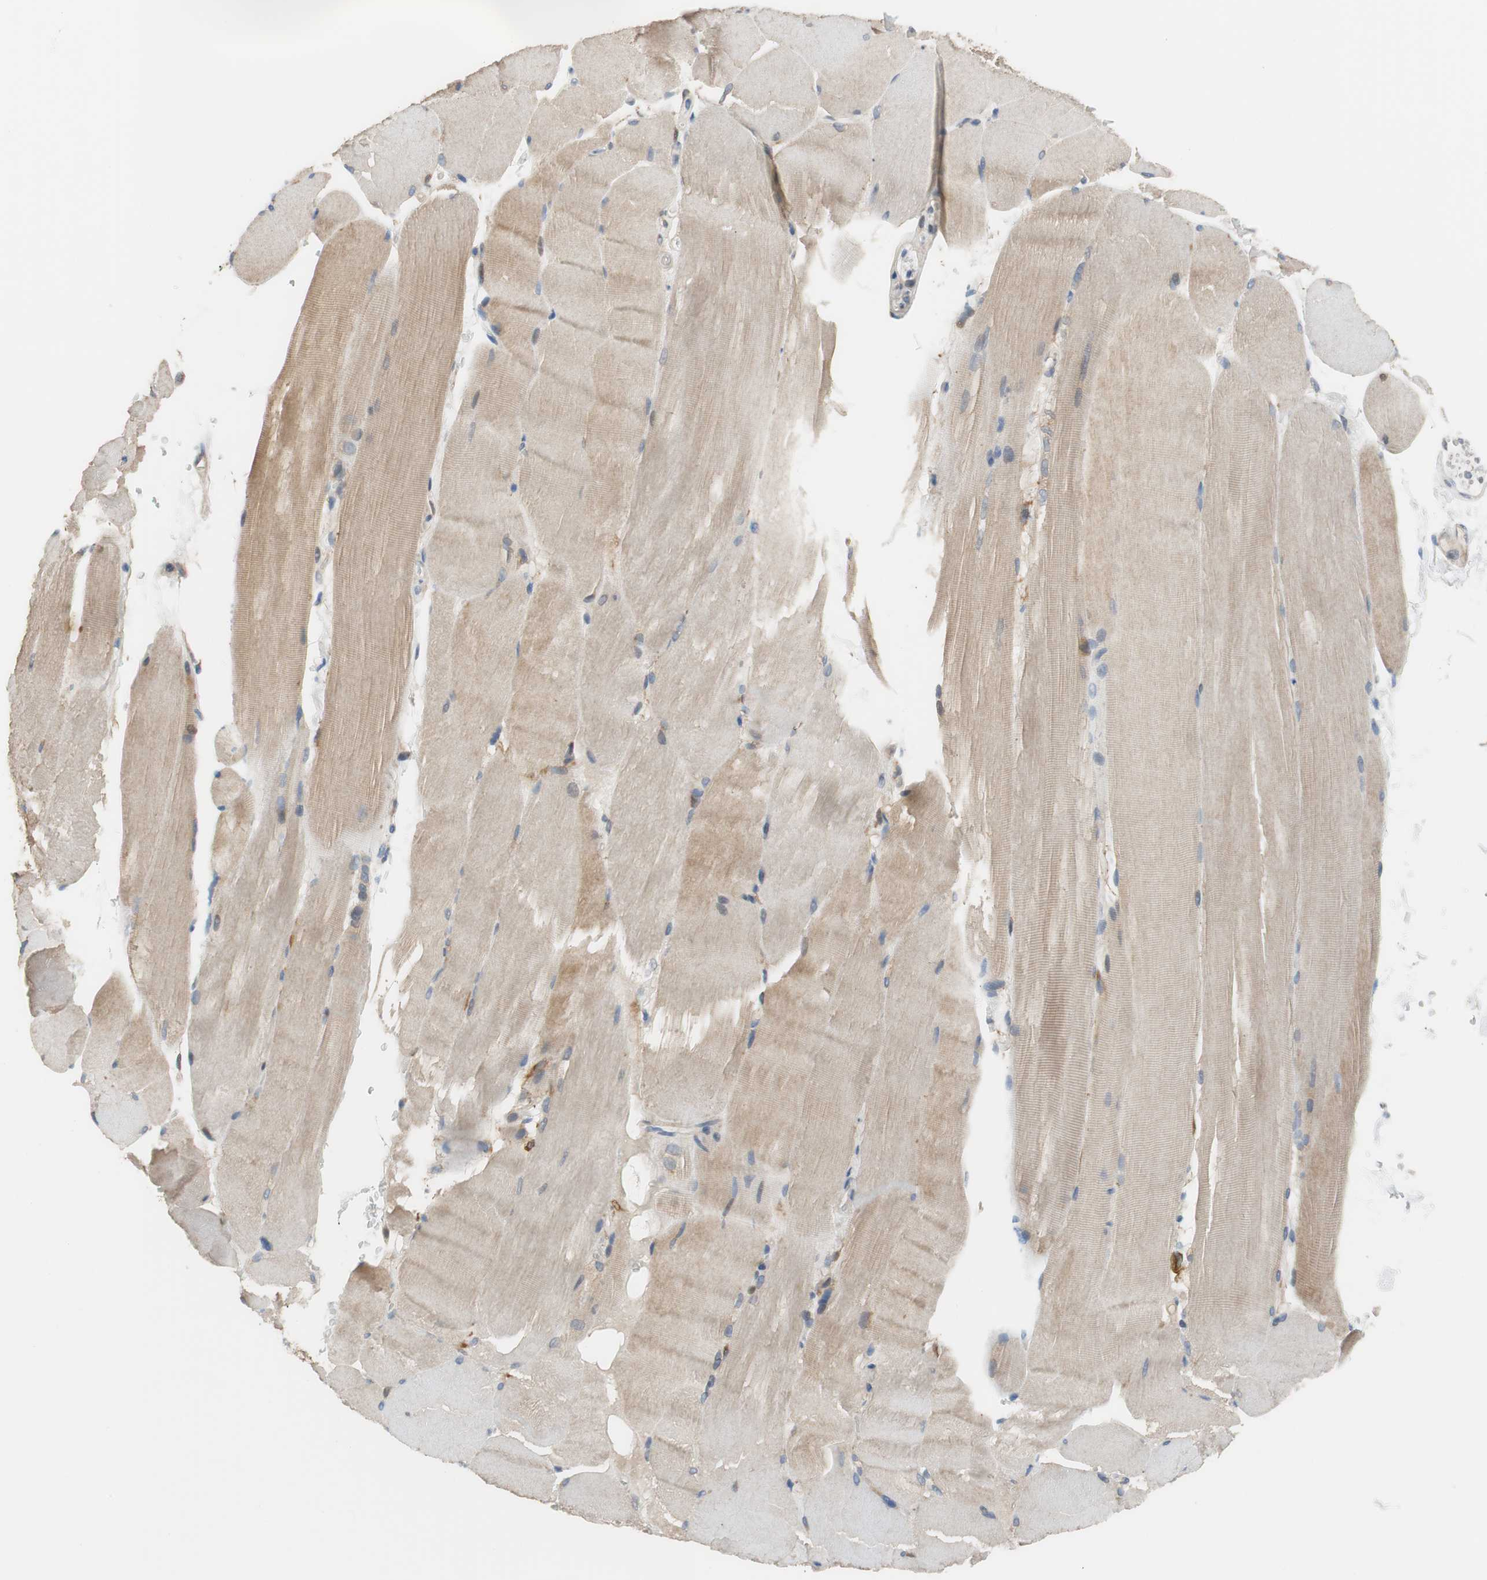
{"staining": {"intensity": "moderate", "quantity": ">75%", "location": "cytoplasmic/membranous"}, "tissue": "skeletal muscle", "cell_type": "Myocytes", "image_type": "normal", "snomed": [{"axis": "morphology", "description": "Normal tissue, NOS"}, {"axis": "topography", "description": "Skin"}, {"axis": "topography", "description": "Skeletal muscle"}], "caption": "This image demonstrates immunohistochemistry staining of normal human skeletal muscle, with medium moderate cytoplasmic/membranous expression in approximately >75% of myocytes.", "gene": "ALDH1A2", "patient": {"sex": "male", "age": 83}}